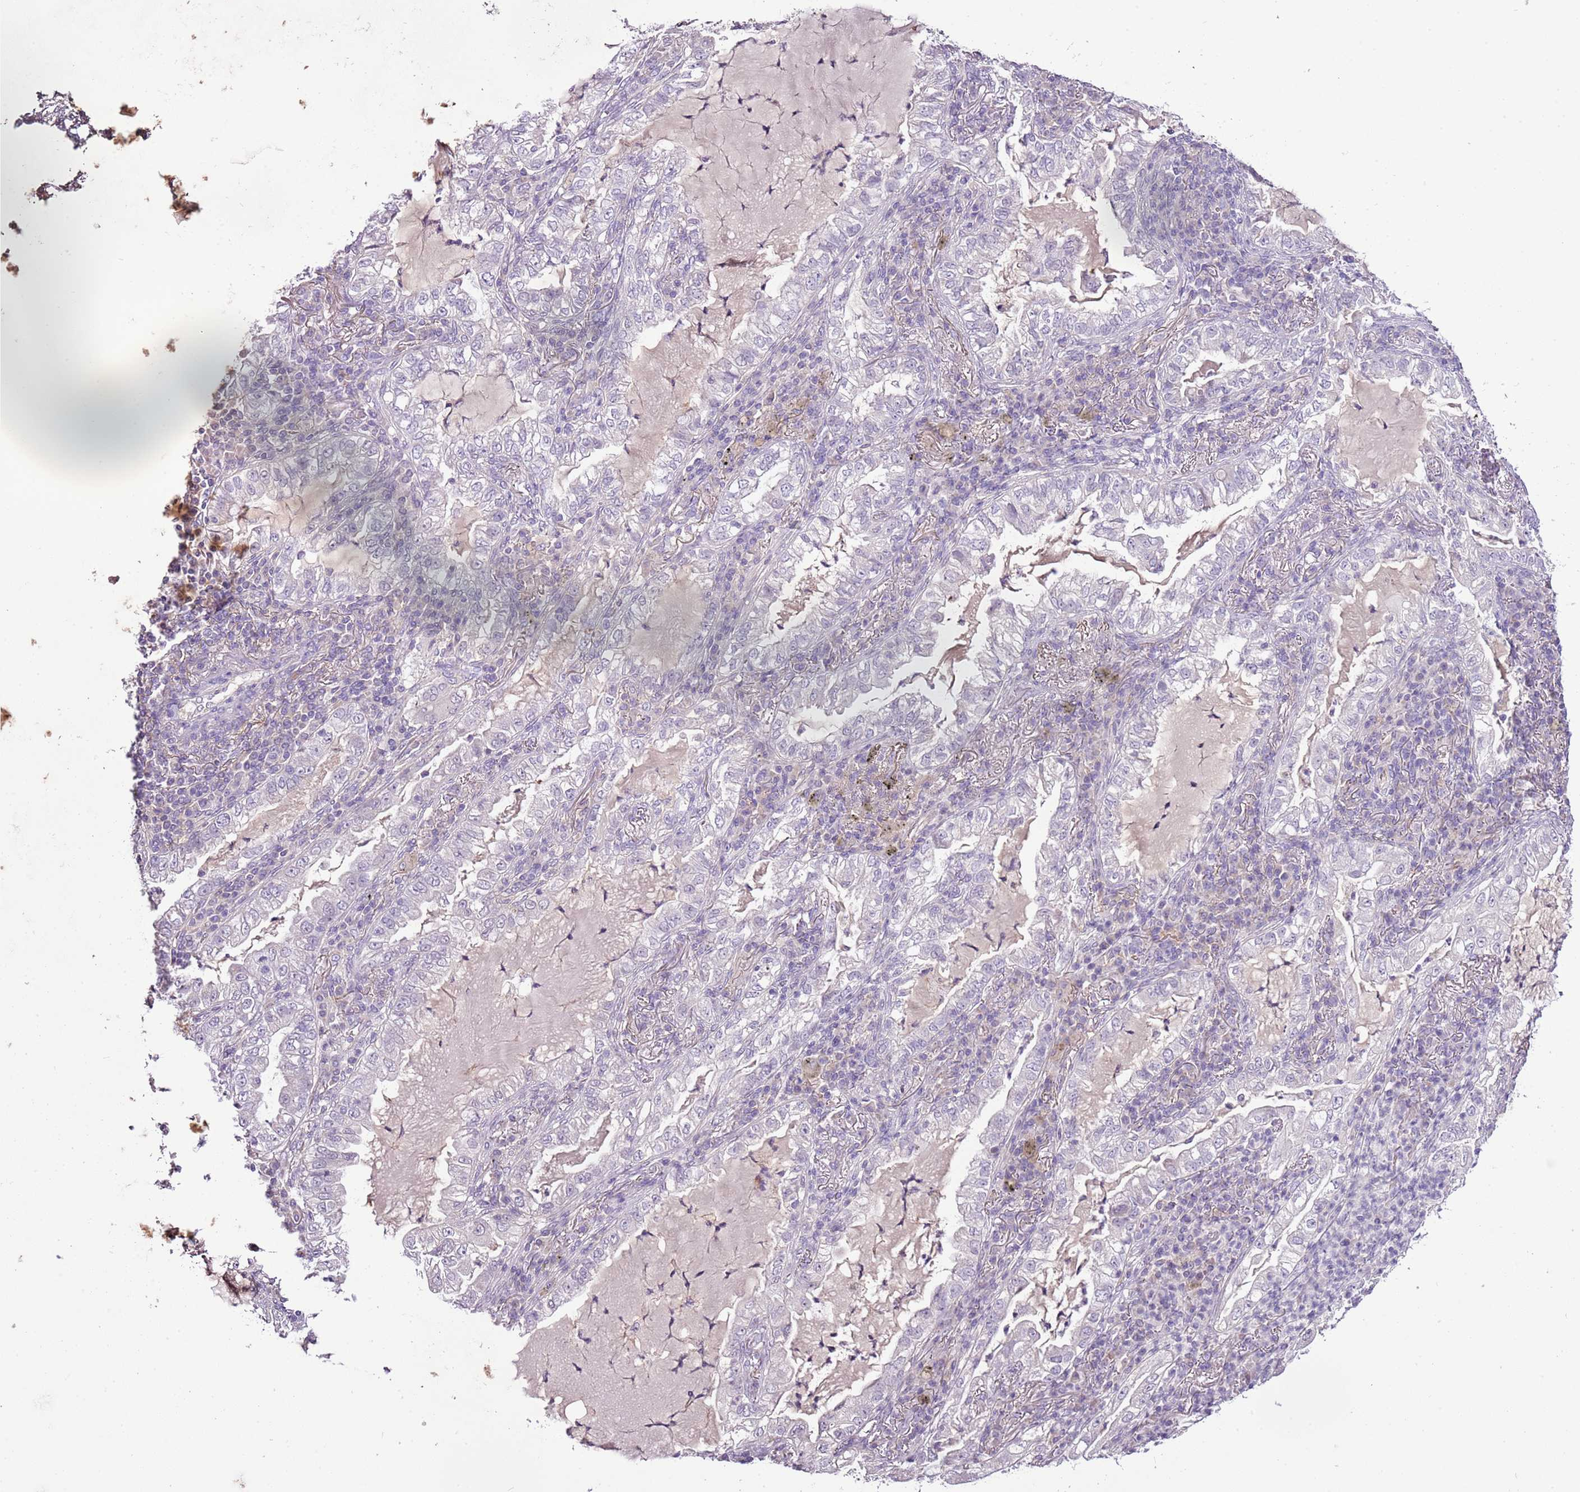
{"staining": {"intensity": "negative", "quantity": "none", "location": "none"}, "tissue": "lung cancer", "cell_type": "Tumor cells", "image_type": "cancer", "snomed": [{"axis": "morphology", "description": "Adenocarcinoma, NOS"}, {"axis": "topography", "description": "Lung"}], "caption": "Tumor cells show no significant protein expression in lung cancer (adenocarcinoma).", "gene": "CMKLR1", "patient": {"sex": "female", "age": 73}}